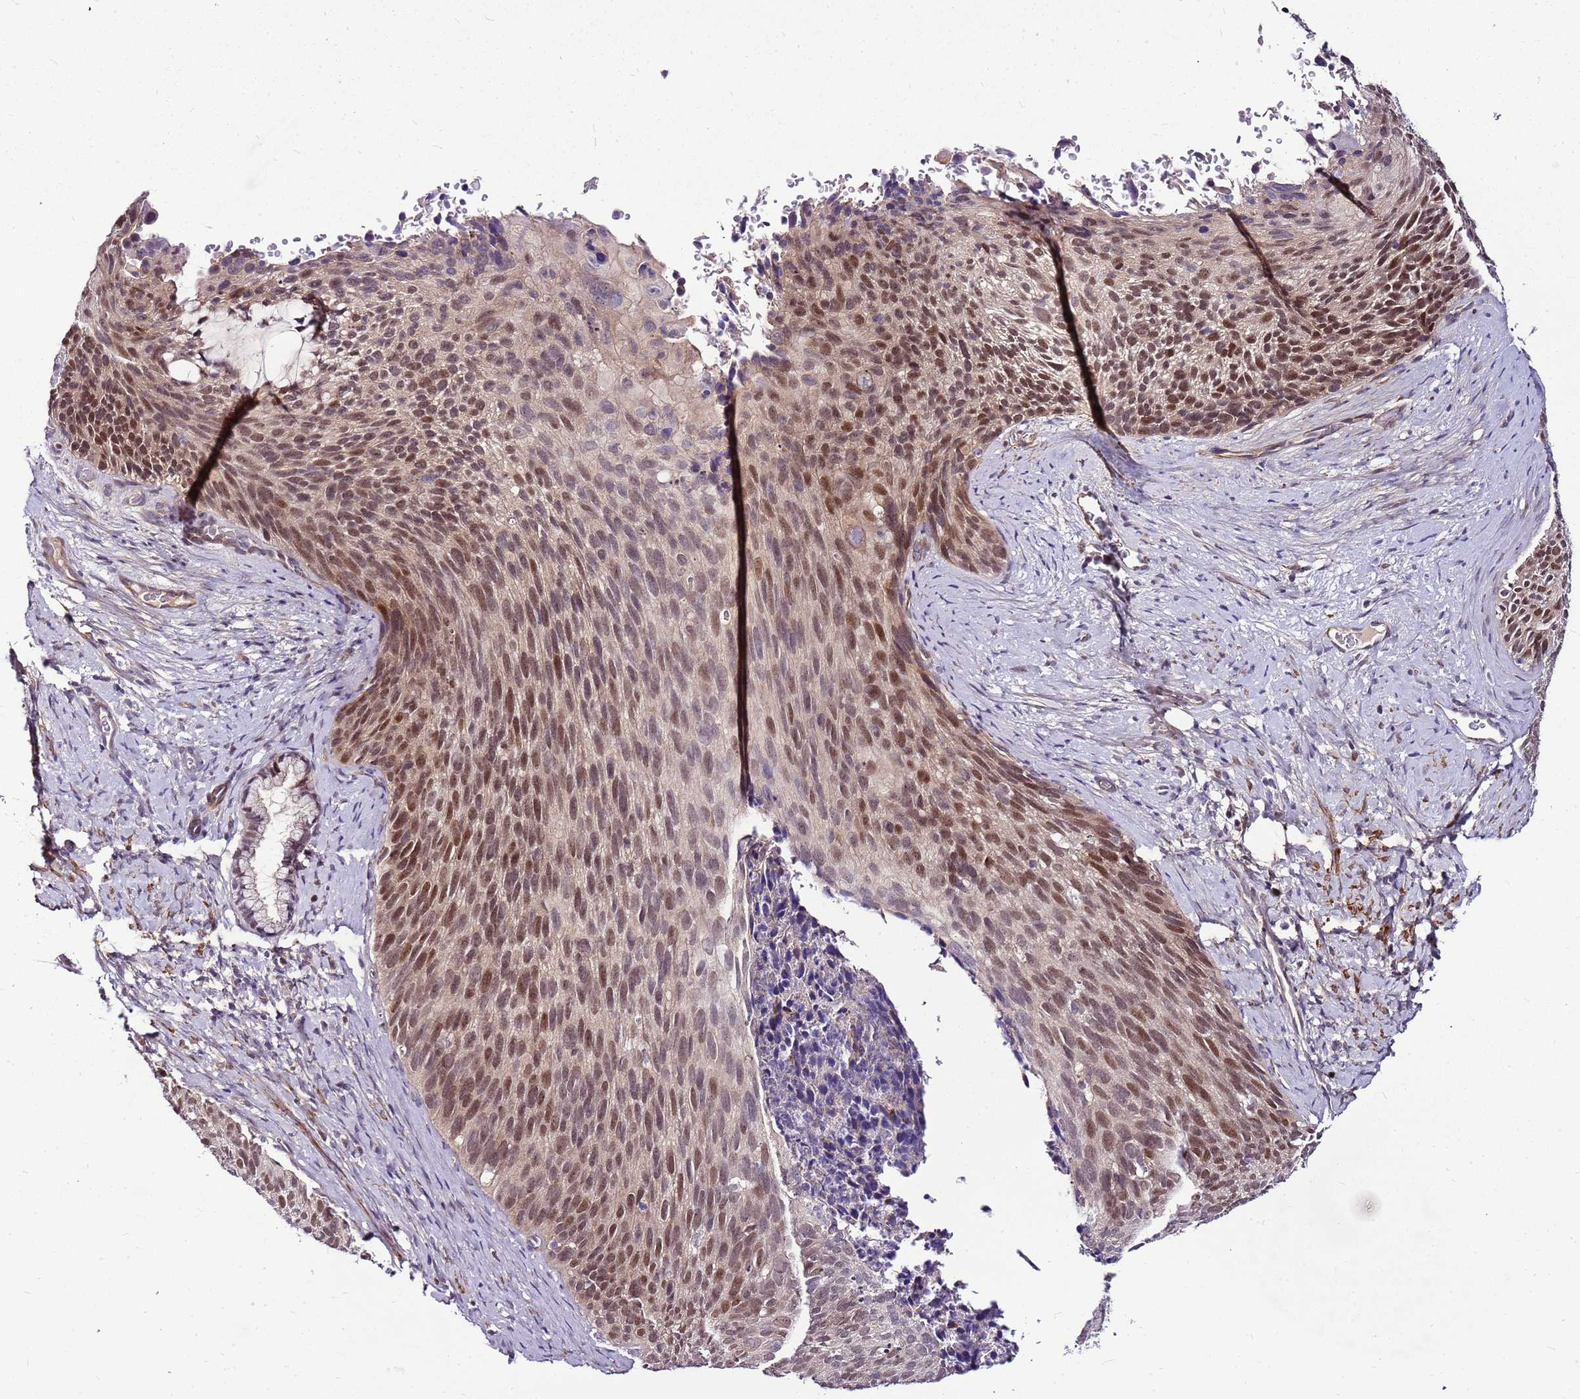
{"staining": {"intensity": "moderate", "quantity": ">75%", "location": "nuclear"}, "tissue": "cervical cancer", "cell_type": "Tumor cells", "image_type": "cancer", "snomed": [{"axis": "morphology", "description": "Squamous cell carcinoma, NOS"}, {"axis": "topography", "description": "Cervix"}], "caption": "A high-resolution image shows immunohistochemistry staining of cervical squamous cell carcinoma, which displays moderate nuclear staining in about >75% of tumor cells. (brown staining indicates protein expression, while blue staining denotes nuclei).", "gene": "POLE3", "patient": {"sex": "female", "age": 80}}